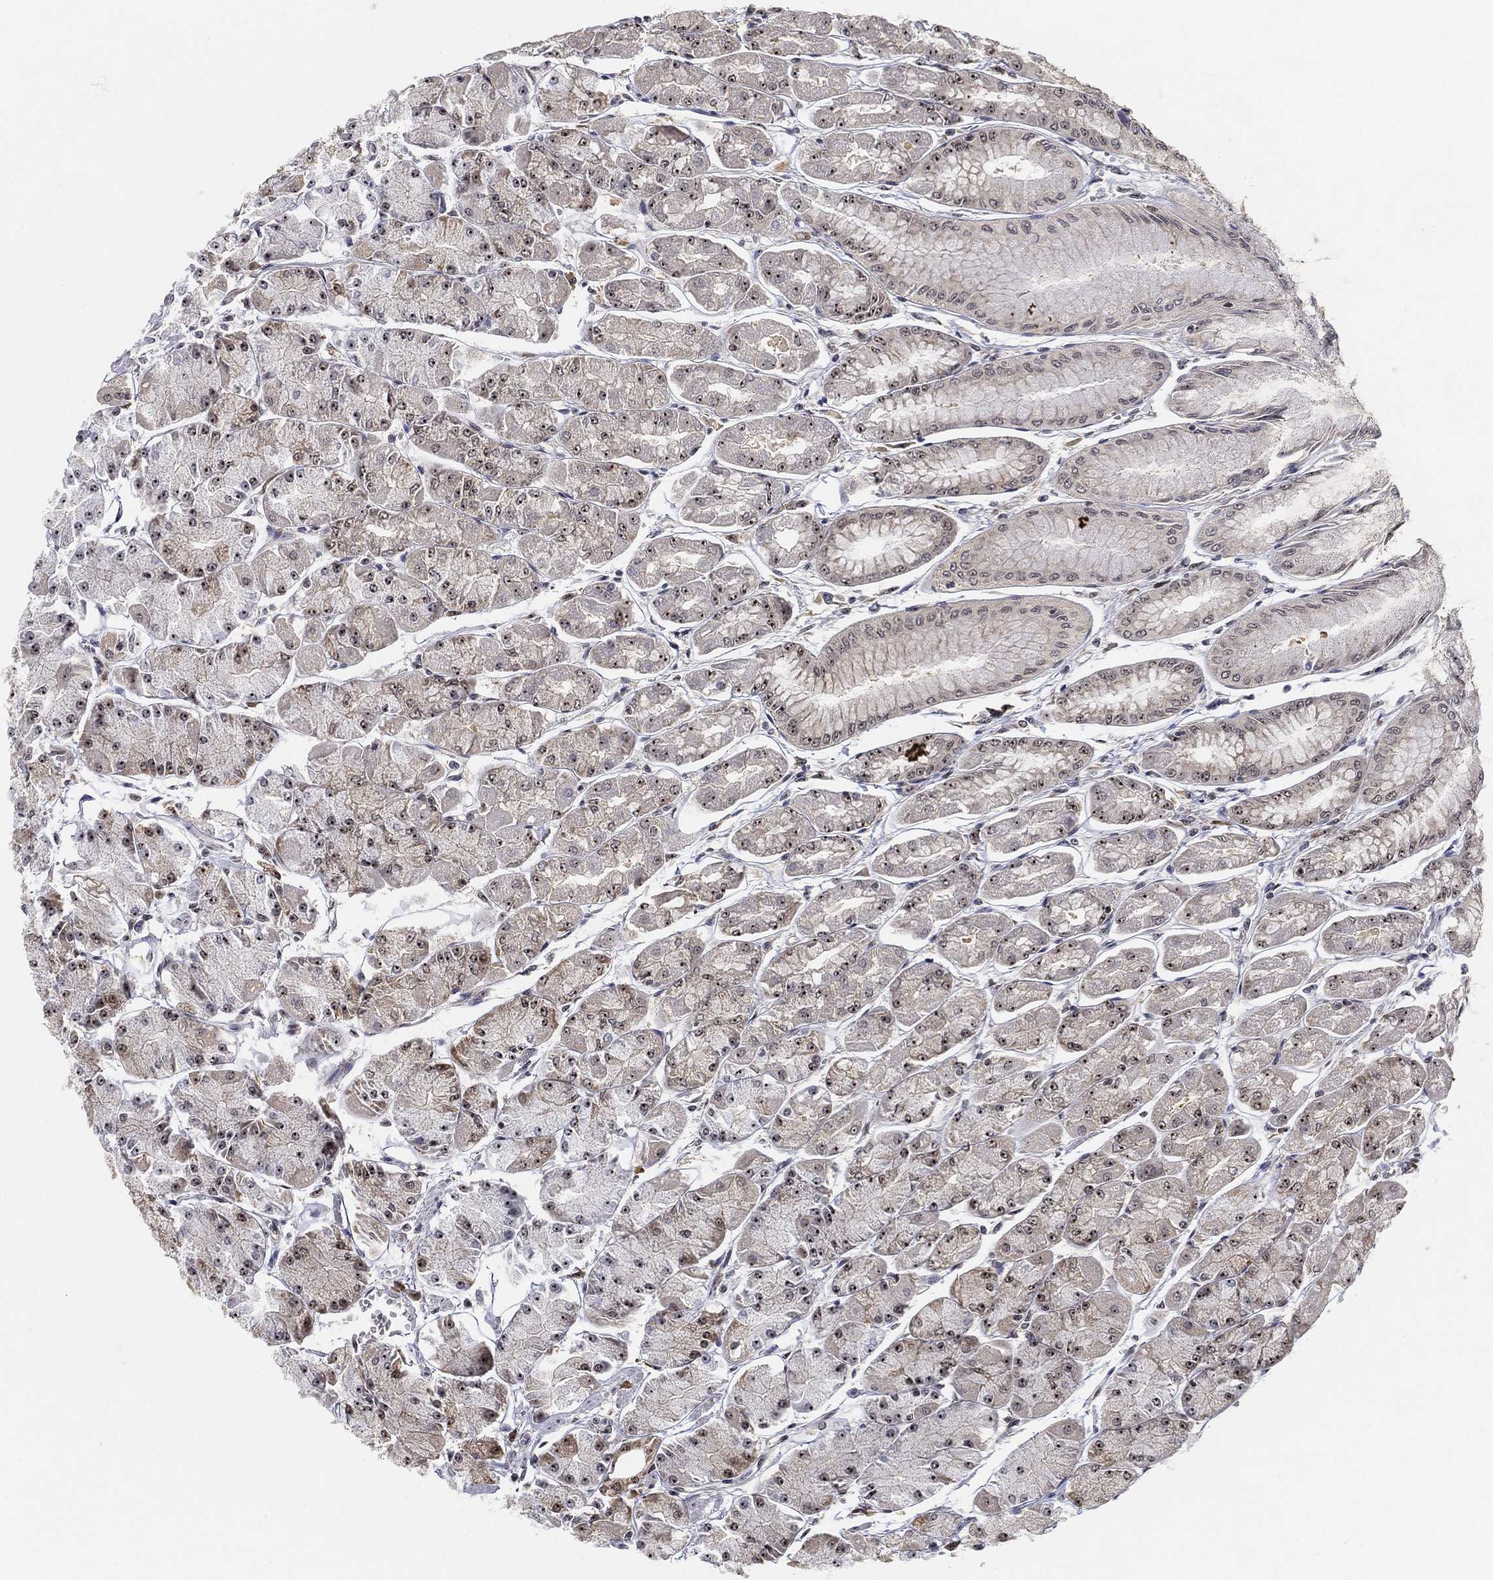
{"staining": {"intensity": "moderate", "quantity": "25%-75%", "location": "cytoplasmic/membranous,nuclear"}, "tissue": "stomach", "cell_type": "Glandular cells", "image_type": "normal", "snomed": [{"axis": "morphology", "description": "Normal tissue, NOS"}, {"axis": "topography", "description": "Stomach, upper"}], "caption": "Approximately 25%-75% of glandular cells in benign stomach show moderate cytoplasmic/membranous,nuclear protein staining as visualized by brown immunohistochemical staining.", "gene": "PPP1R16B", "patient": {"sex": "male", "age": 60}}